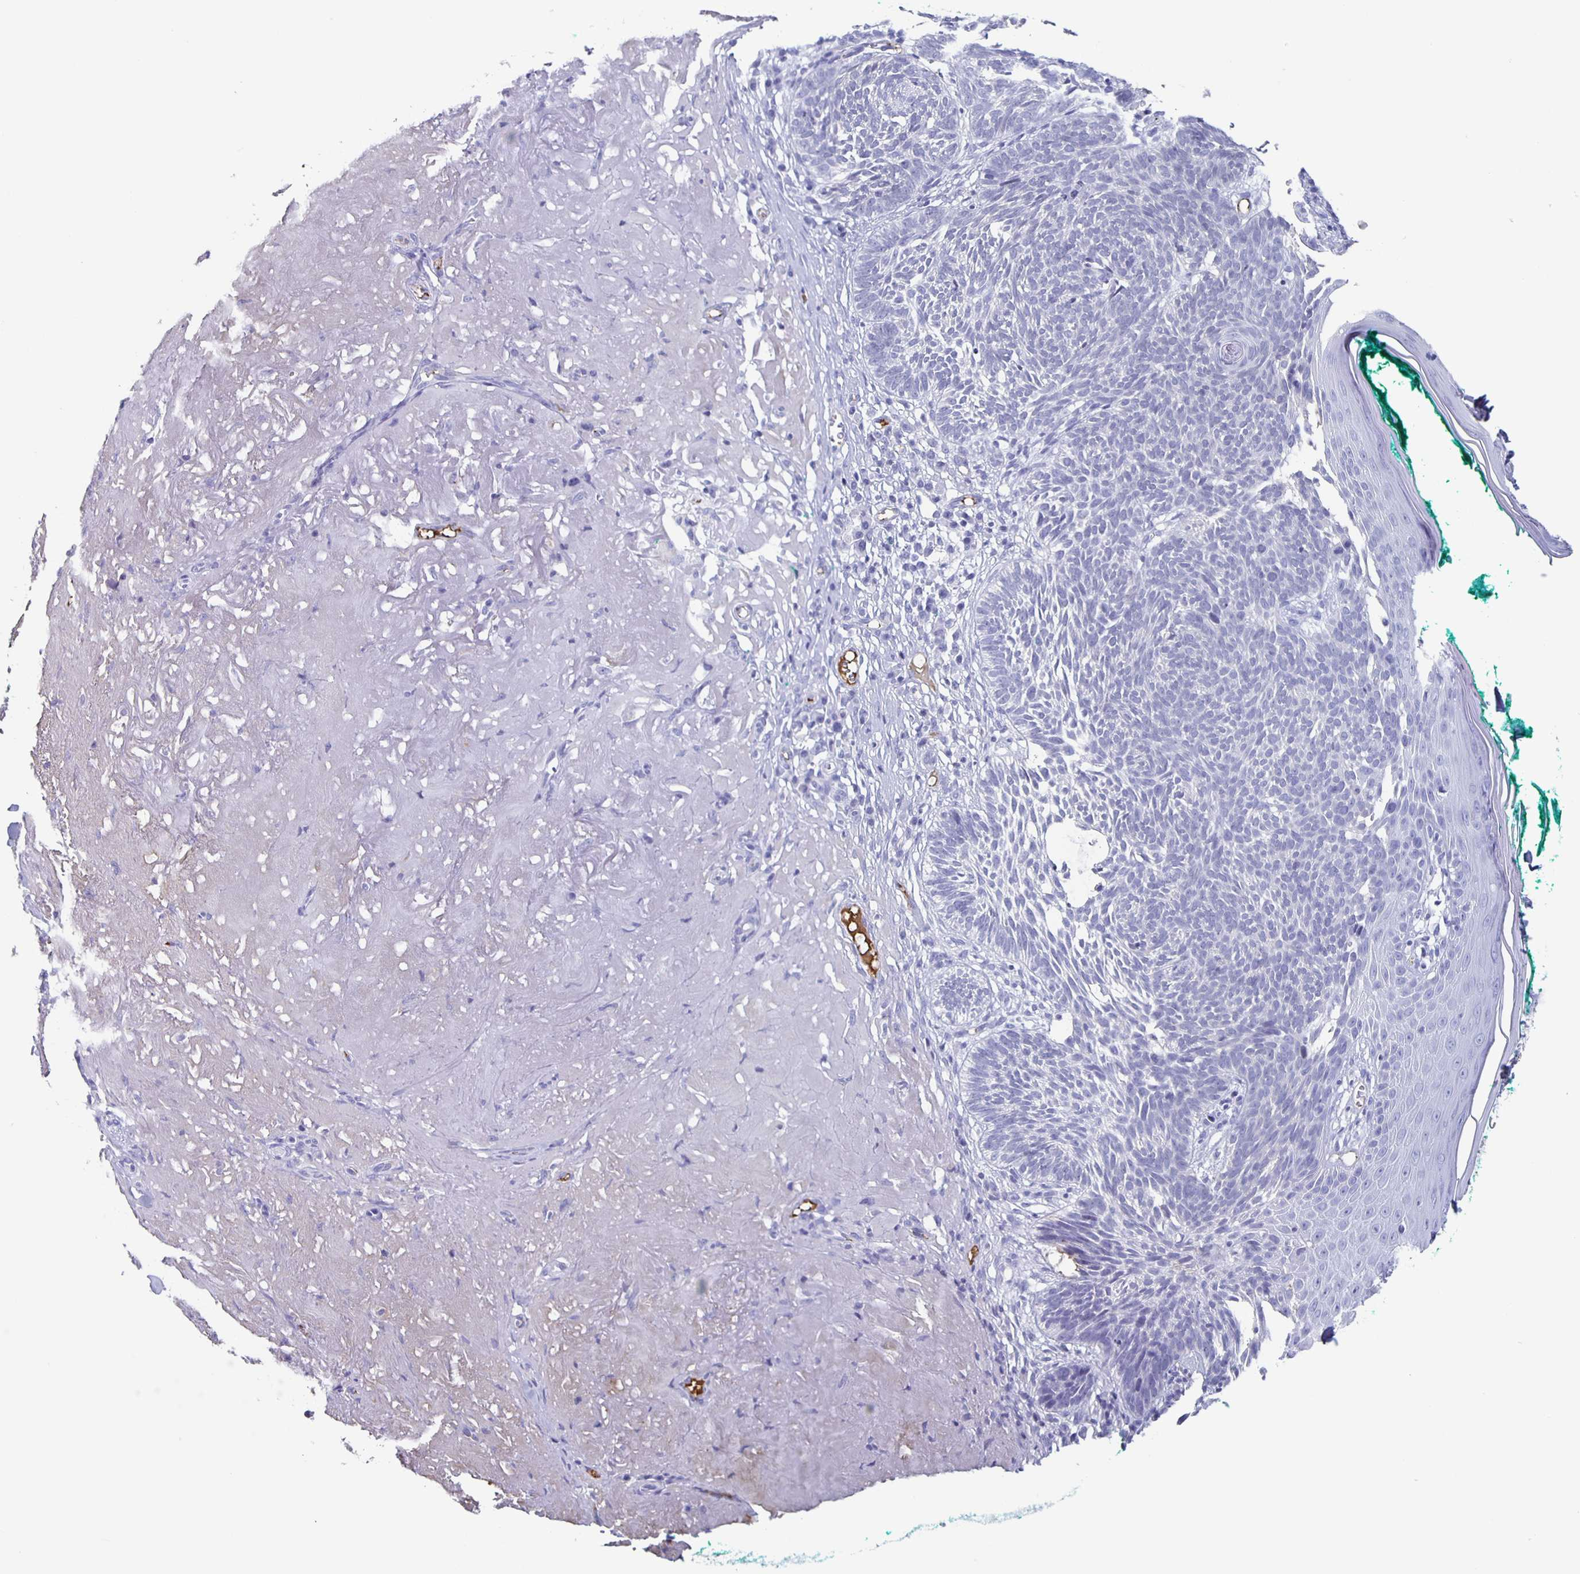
{"staining": {"intensity": "negative", "quantity": "none", "location": "none"}, "tissue": "skin cancer", "cell_type": "Tumor cells", "image_type": "cancer", "snomed": [{"axis": "morphology", "description": "Basal cell carcinoma"}, {"axis": "topography", "description": "Skin"}, {"axis": "topography", "description": "Skin of face"}], "caption": "Immunohistochemistry (IHC) of basal cell carcinoma (skin) exhibits no positivity in tumor cells.", "gene": "FGA", "patient": {"sex": "female", "age": 80}}